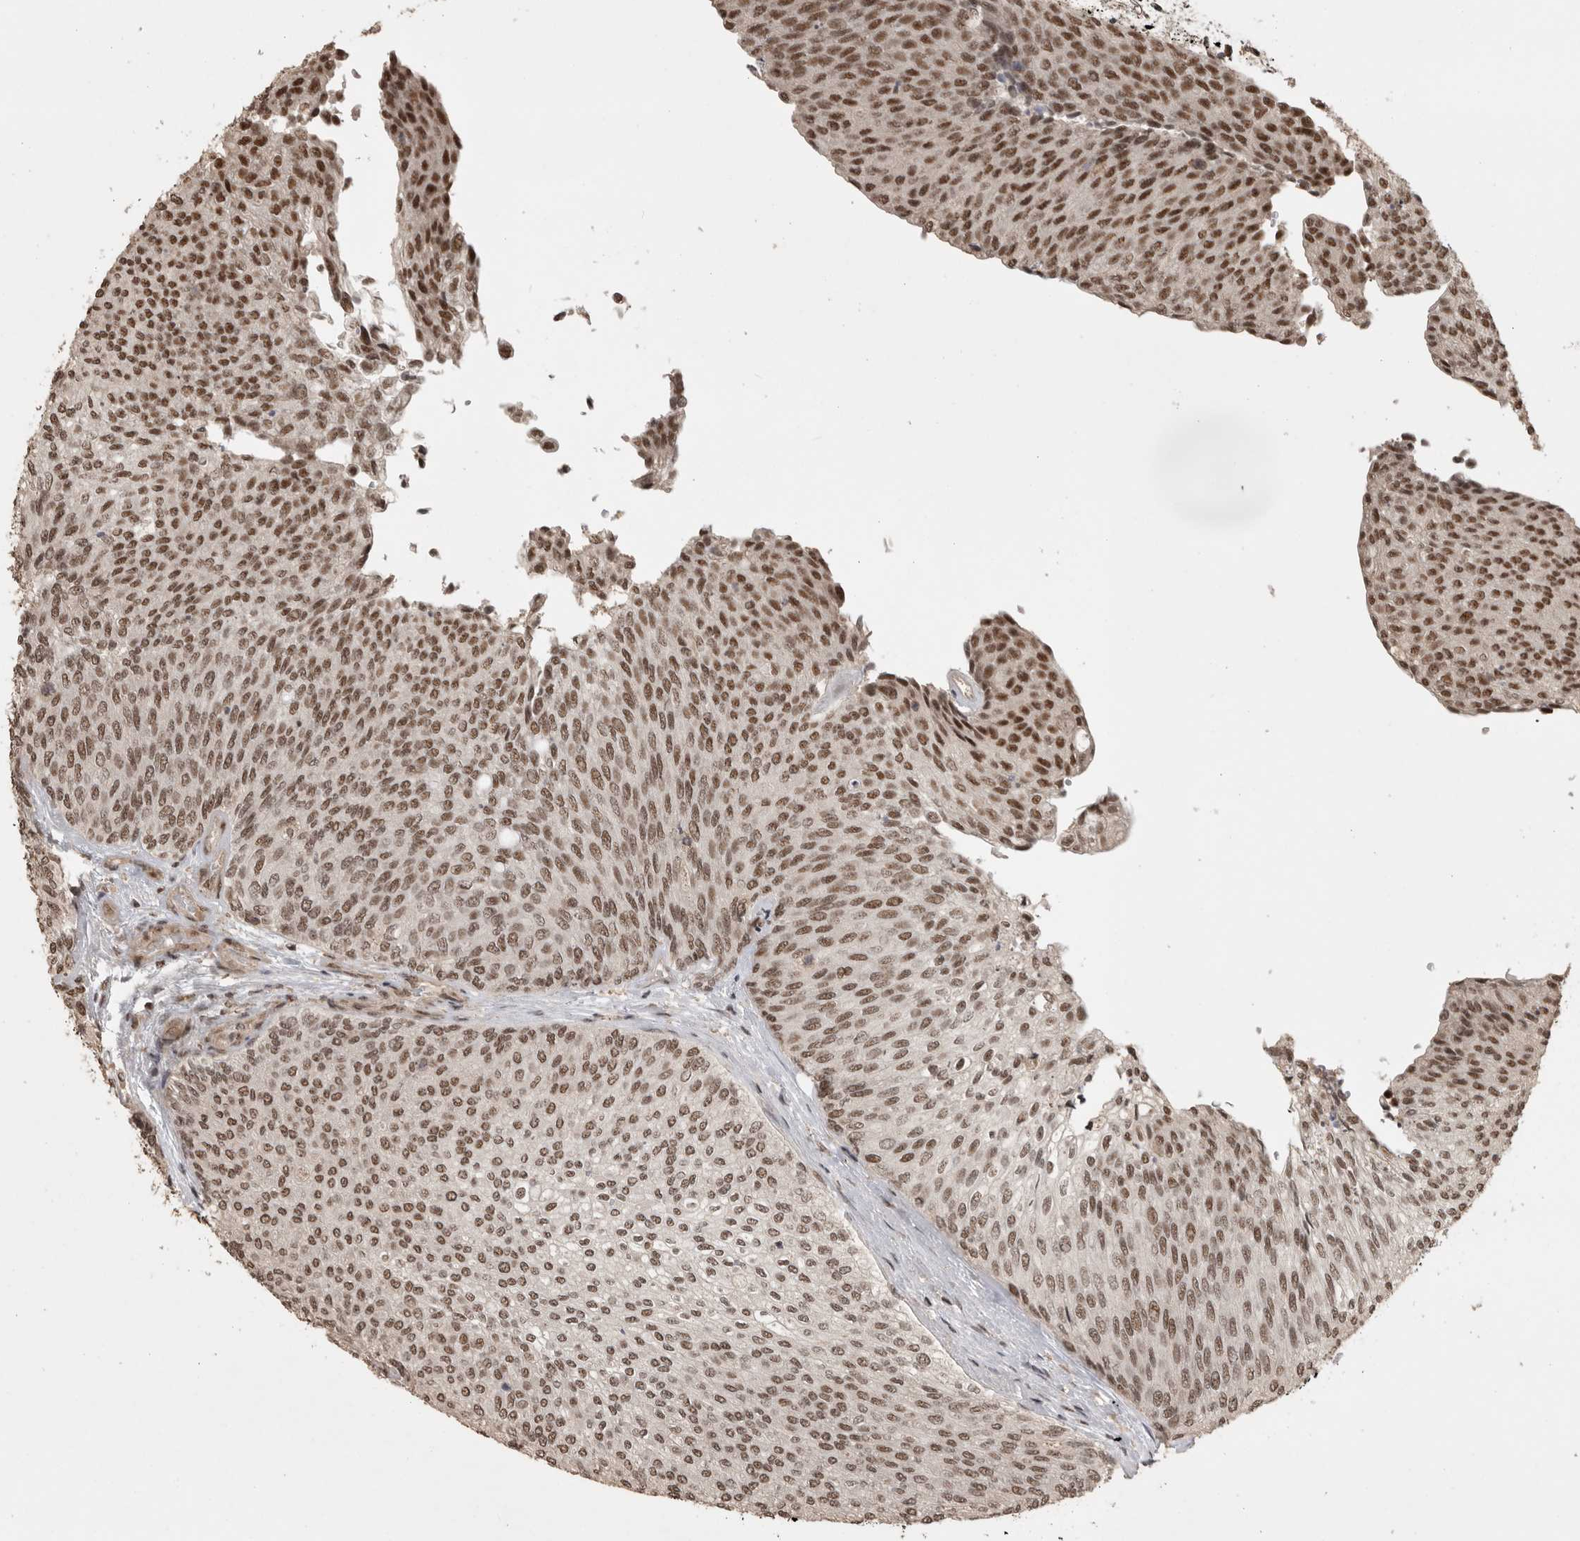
{"staining": {"intensity": "moderate", "quantity": ">75%", "location": "nuclear"}, "tissue": "urothelial cancer", "cell_type": "Tumor cells", "image_type": "cancer", "snomed": [{"axis": "morphology", "description": "Urothelial carcinoma, Low grade"}, {"axis": "topography", "description": "Urinary bladder"}], "caption": "About >75% of tumor cells in human low-grade urothelial carcinoma demonstrate moderate nuclear protein staining as visualized by brown immunohistochemical staining.", "gene": "CBLL1", "patient": {"sex": "female", "age": 79}}